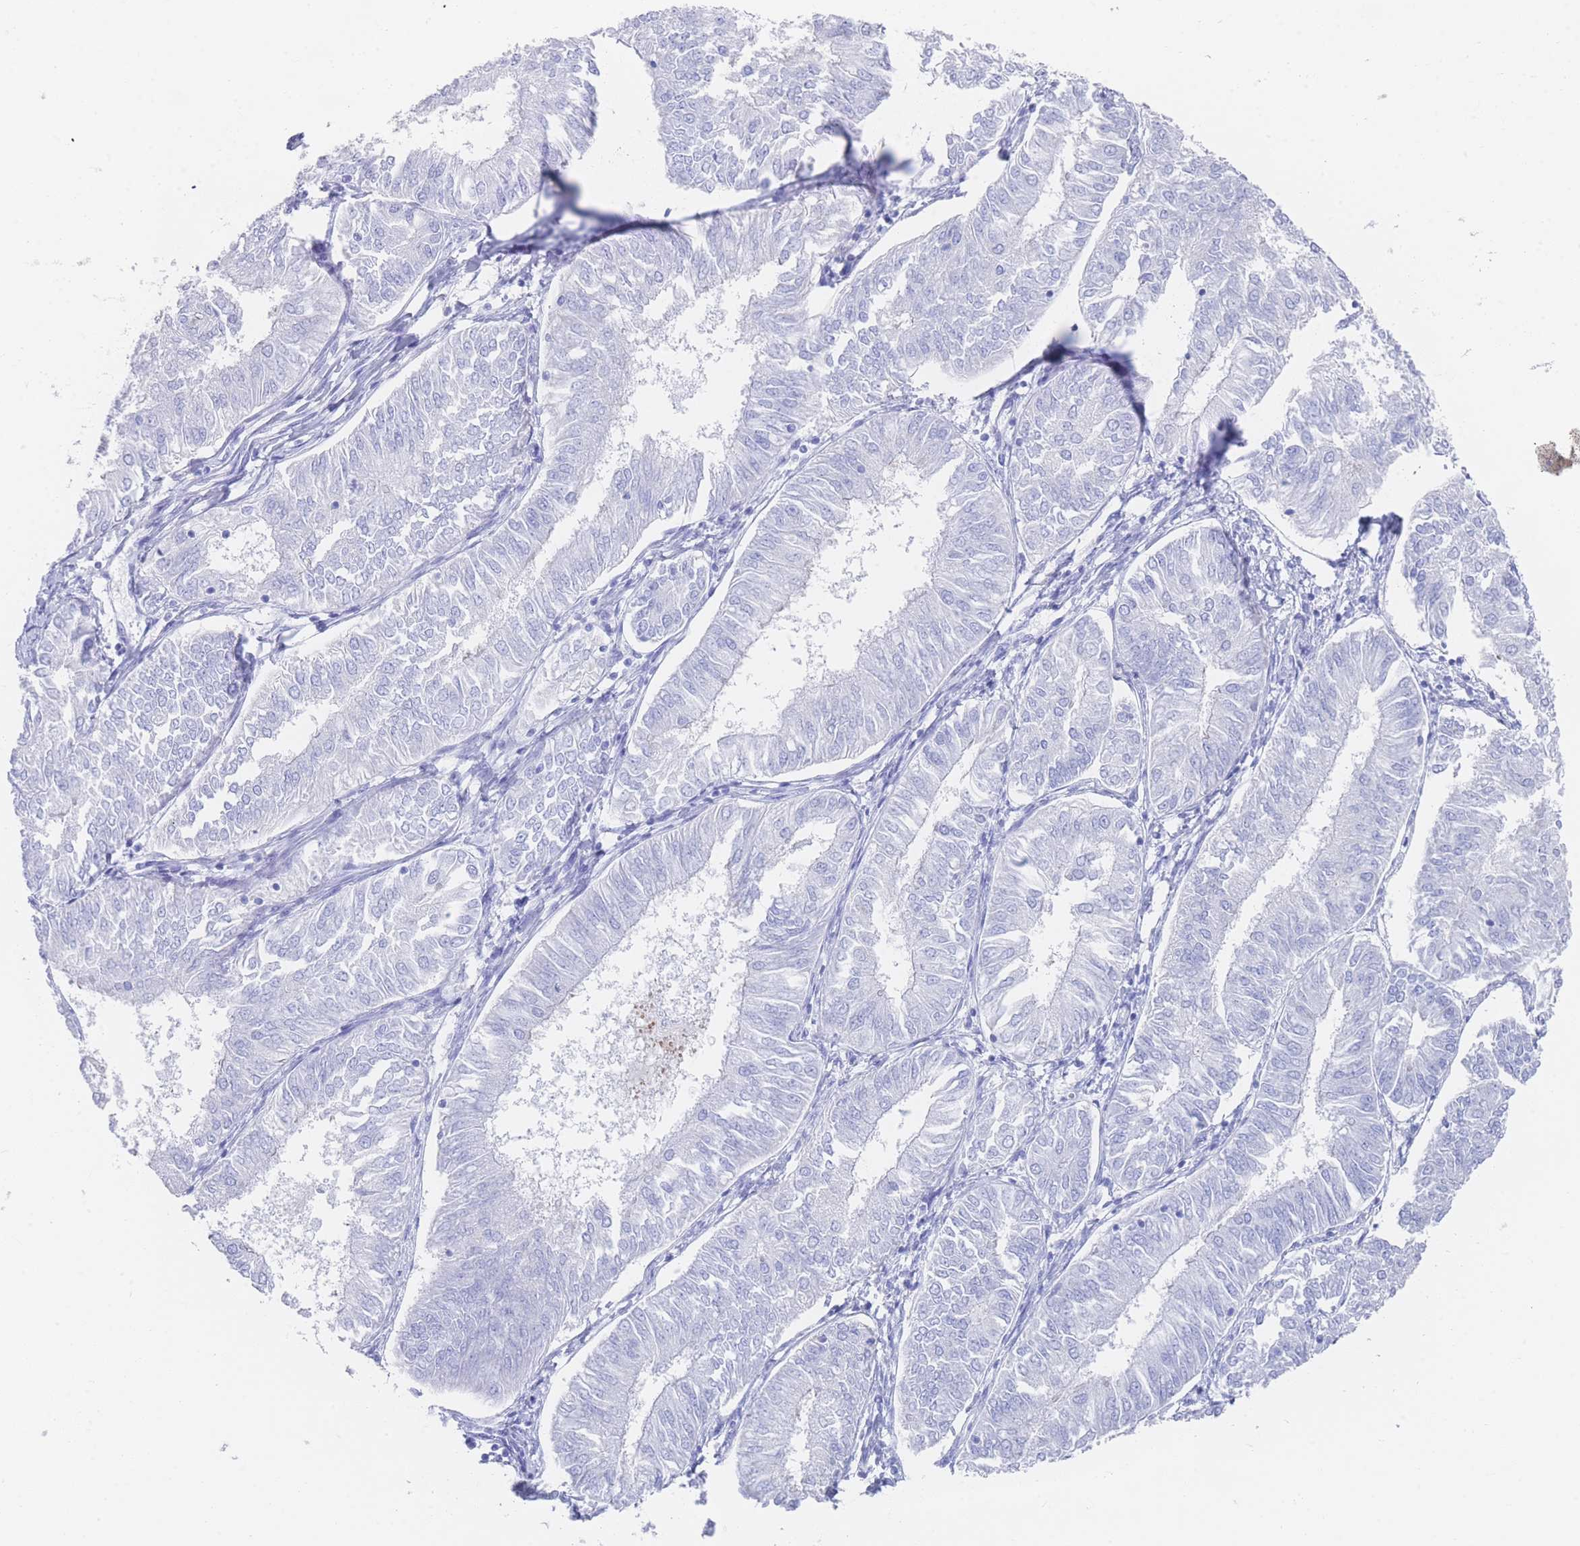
{"staining": {"intensity": "negative", "quantity": "none", "location": "none"}, "tissue": "endometrial cancer", "cell_type": "Tumor cells", "image_type": "cancer", "snomed": [{"axis": "morphology", "description": "Adenocarcinoma, NOS"}, {"axis": "topography", "description": "Endometrium"}], "caption": "Immunohistochemical staining of human endometrial cancer (adenocarcinoma) reveals no significant staining in tumor cells.", "gene": "LRRC37A", "patient": {"sex": "female", "age": 58}}